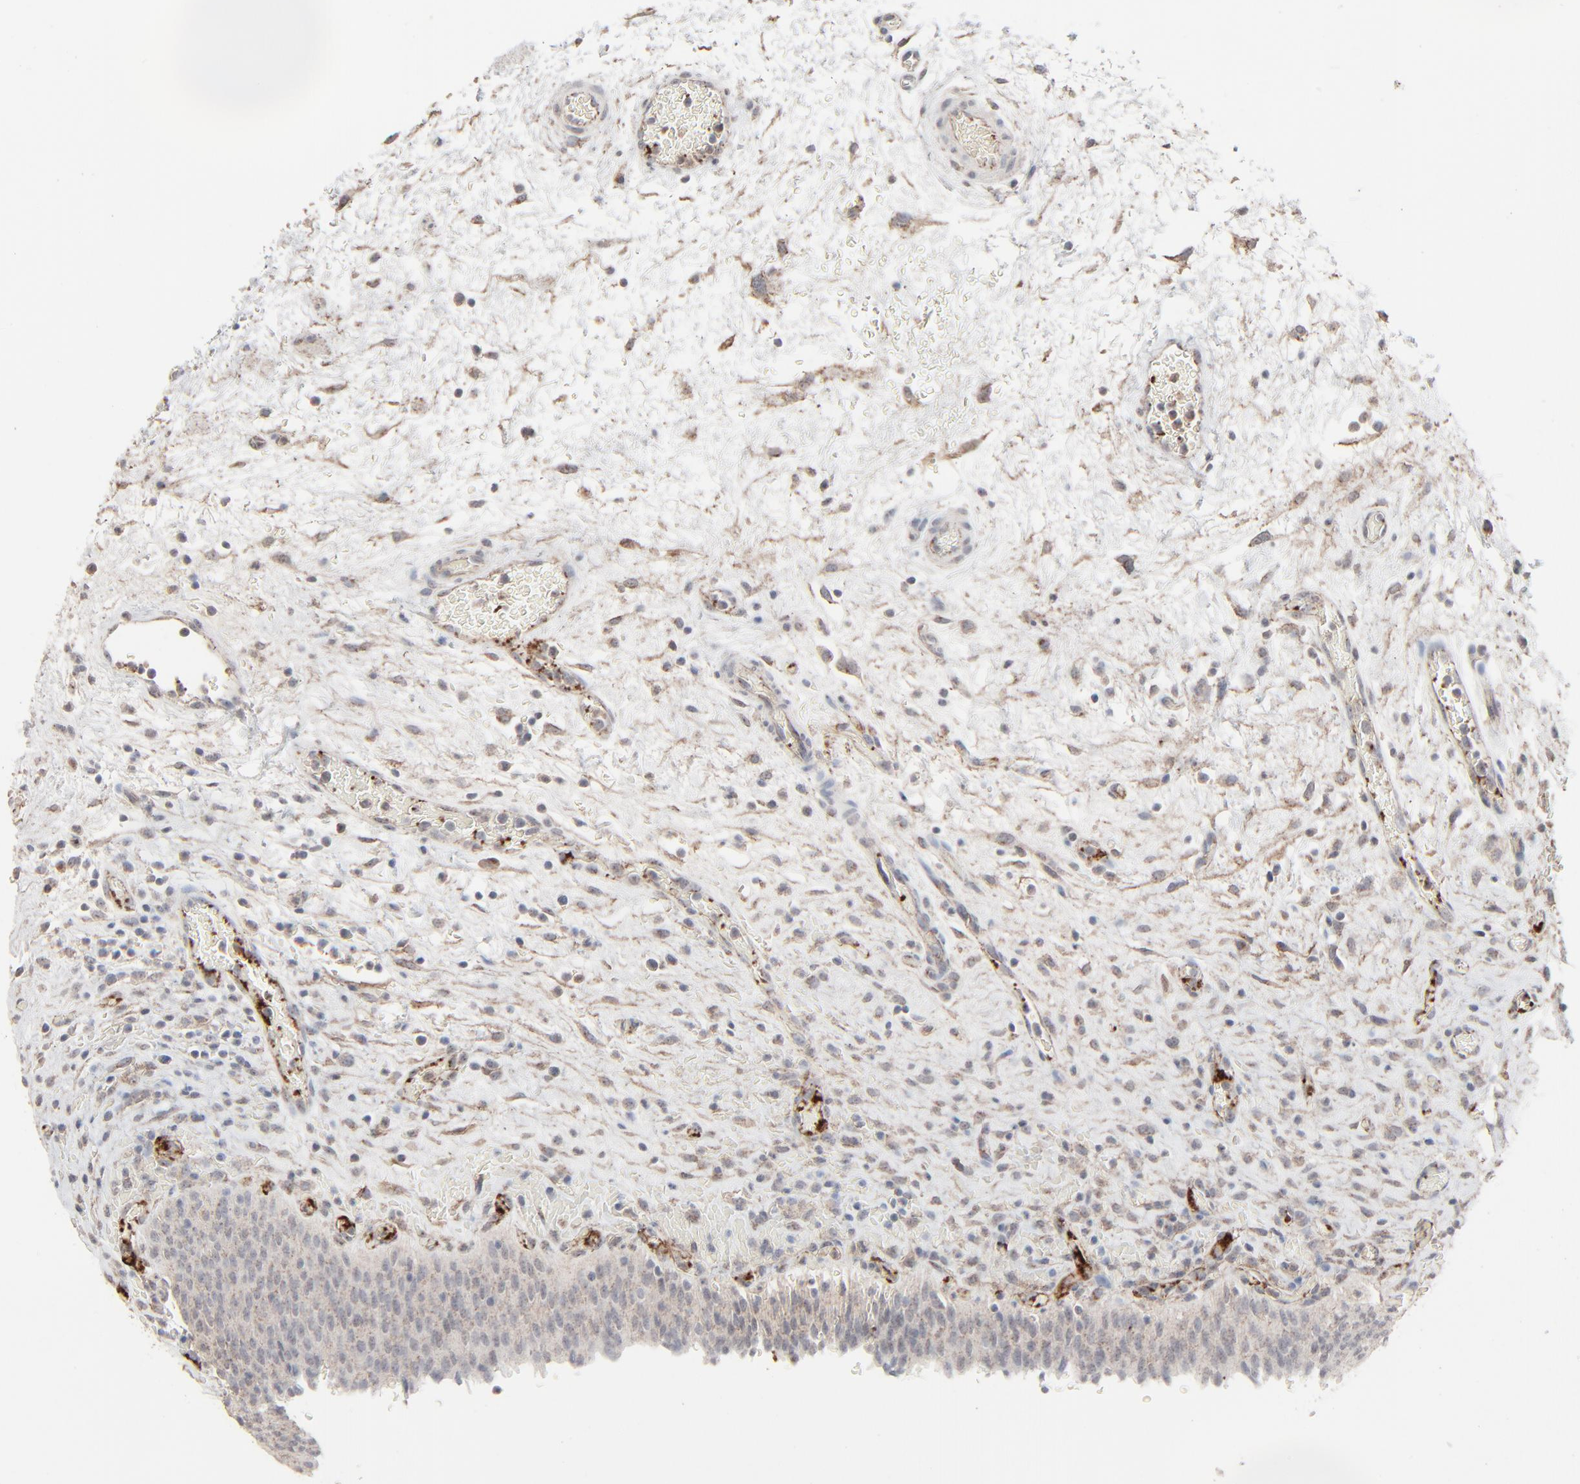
{"staining": {"intensity": "weak", "quantity": "25%-75%", "location": "cytoplasmic/membranous"}, "tissue": "urinary bladder", "cell_type": "Urothelial cells", "image_type": "normal", "snomed": [{"axis": "morphology", "description": "Normal tissue, NOS"}, {"axis": "topography", "description": "Urinary bladder"}], "caption": "About 25%-75% of urothelial cells in benign urinary bladder demonstrate weak cytoplasmic/membranous protein positivity as visualized by brown immunohistochemical staining.", "gene": "JAM3", "patient": {"sex": "male", "age": 51}}